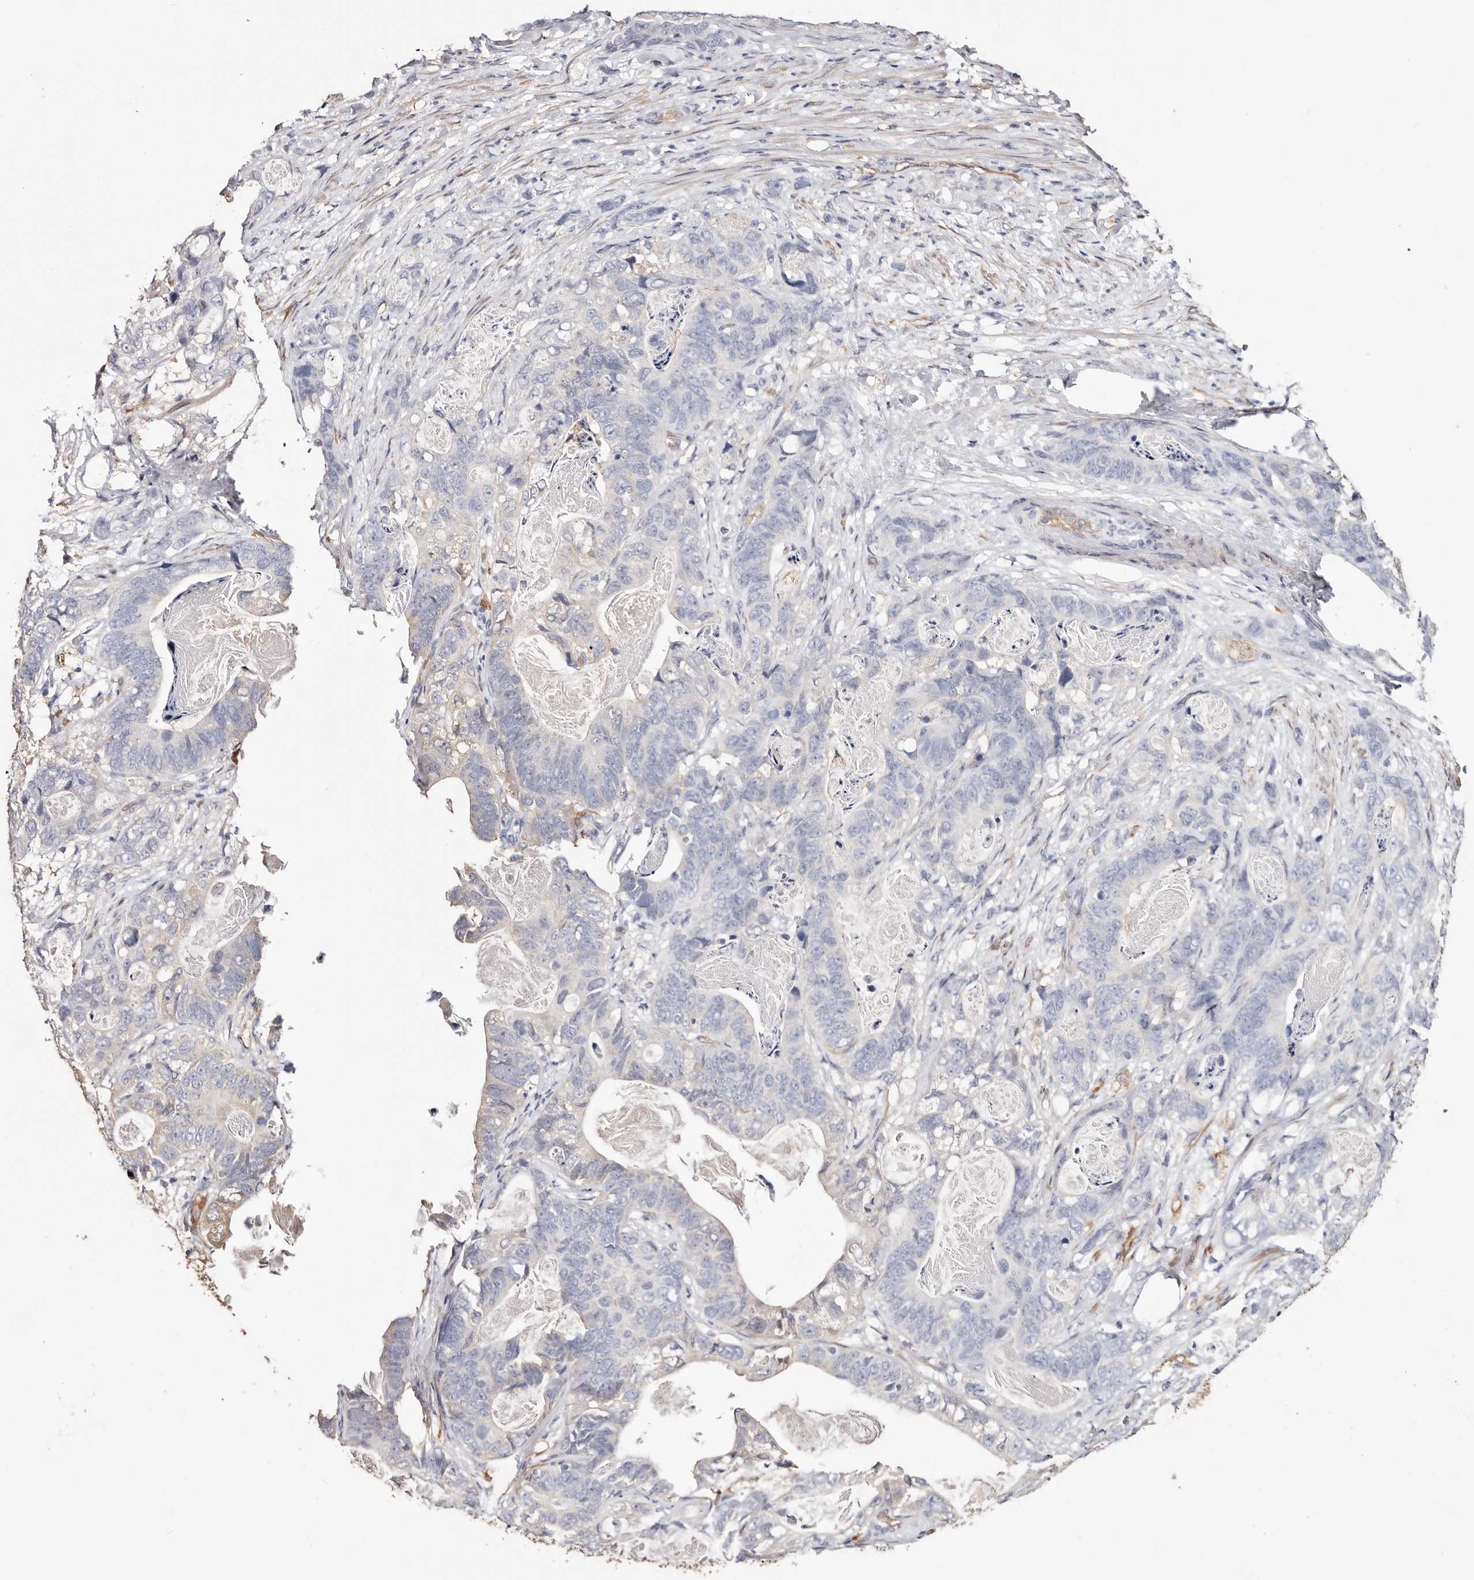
{"staining": {"intensity": "negative", "quantity": "none", "location": "none"}, "tissue": "stomach cancer", "cell_type": "Tumor cells", "image_type": "cancer", "snomed": [{"axis": "morphology", "description": "Normal tissue, NOS"}, {"axis": "morphology", "description": "Adenocarcinoma, NOS"}, {"axis": "topography", "description": "Stomach"}], "caption": "High power microscopy photomicrograph of an IHC histopathology image of stomach cancer (adenocarcinoma), revealing no significant staining in tumor cells. Brightfield microscopy of immunohistochemistry (IHC) stained with DAB (brown) and hematoxylin (blue), captured at high magnification.", "gene": "TGM2", "patient": {"sex": "female", "age": 89}}